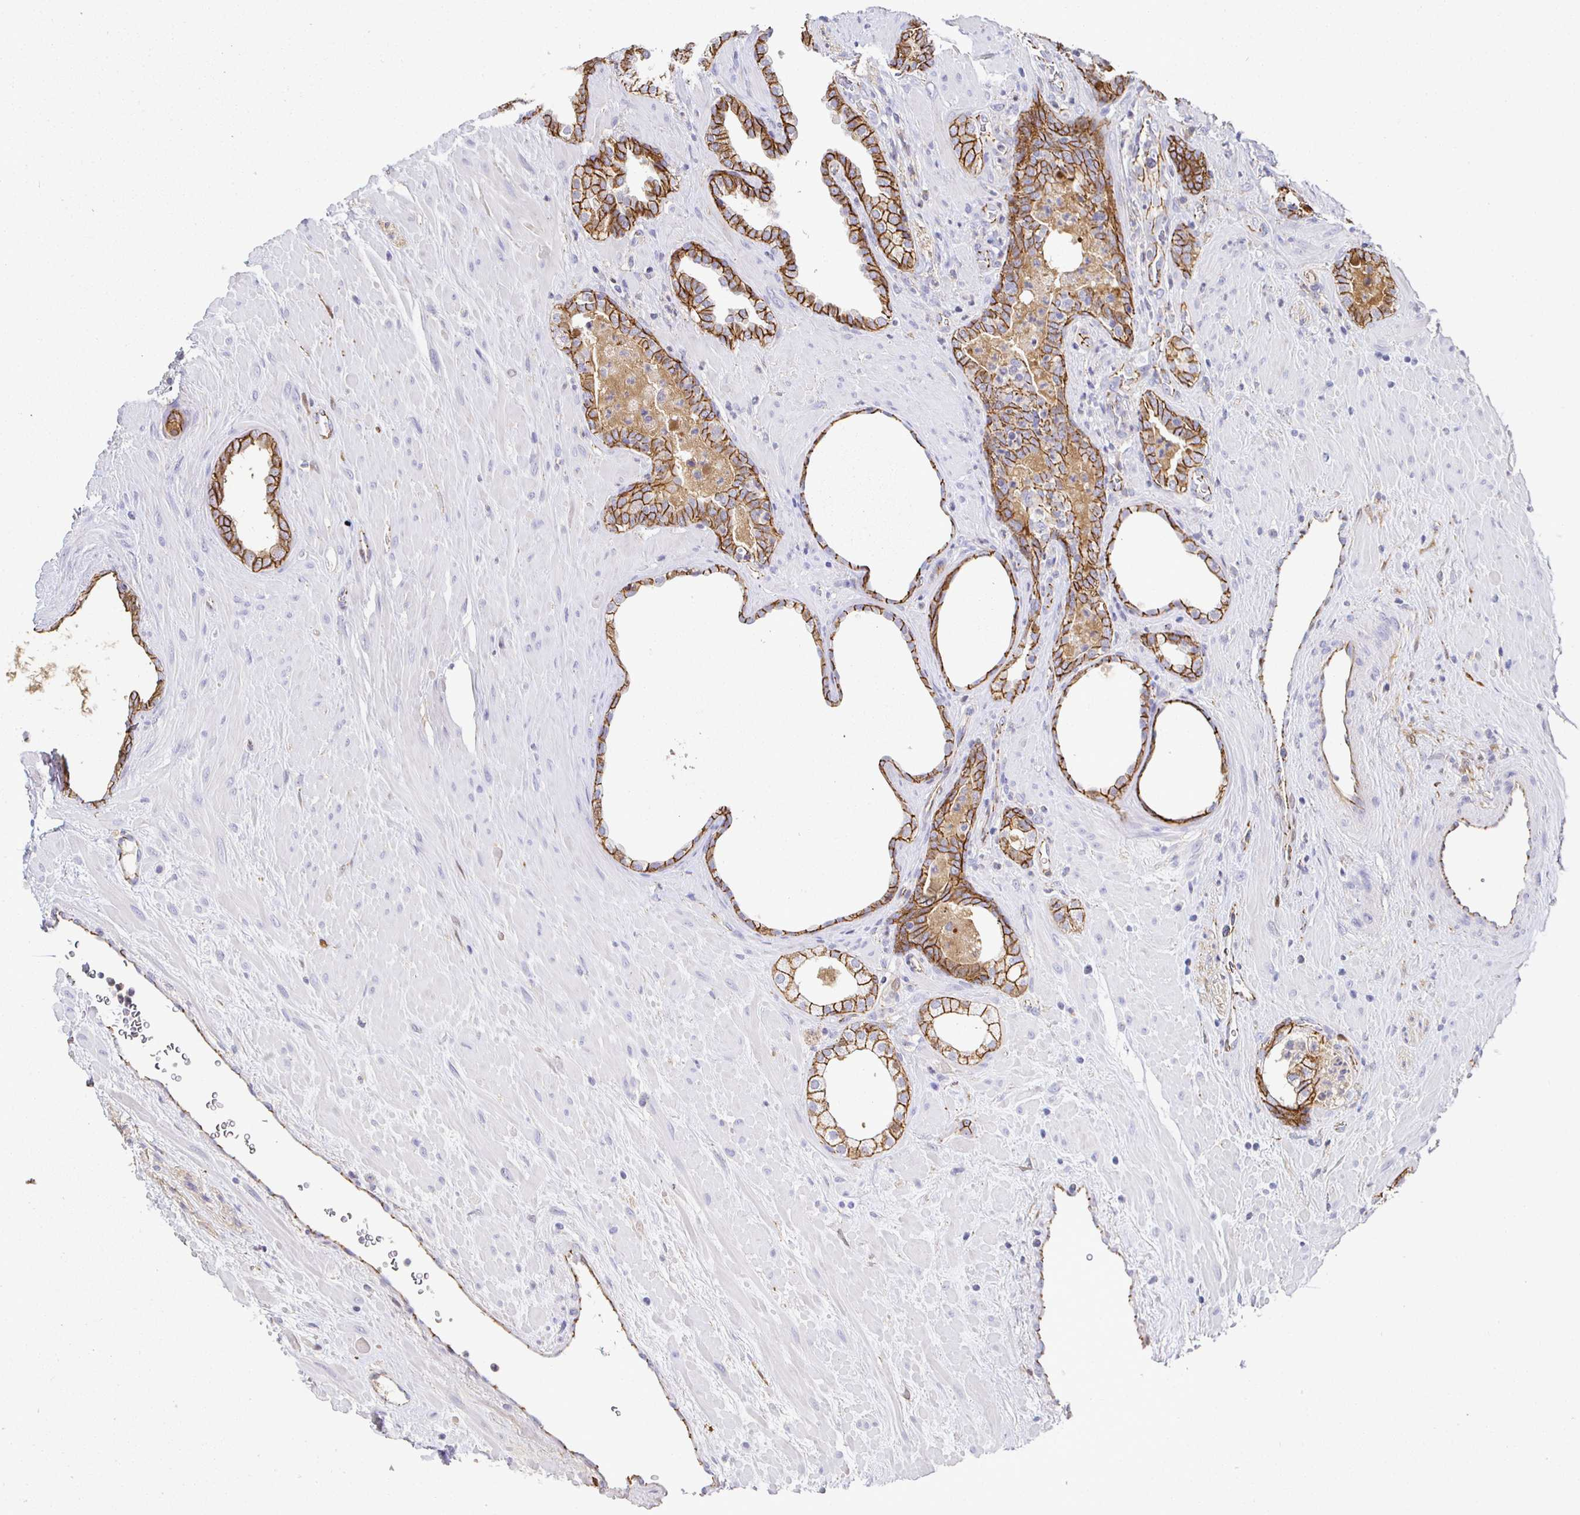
{"staining": {"intensity": "strong", "quantity": ">75%", "location": "cytoplasmic/membranous"}, "tissue": "prostate cancer", "cell_type": "Tumor cells", "image_type": "cancer", "snomed": [{"axis": "morphology", "description": "Adenocarcinoma, Low grade"}, {"axis": "topography", "description": "Prostate"}], "caption": "Protein staining reveals strong cytoplasmic/membranous positivity in approximately >75% of tumor cells in prostate adenocarcinoma (low-grade).", "gene": "PIWIL3", "patient": {"sex": "male", "age": 62}}